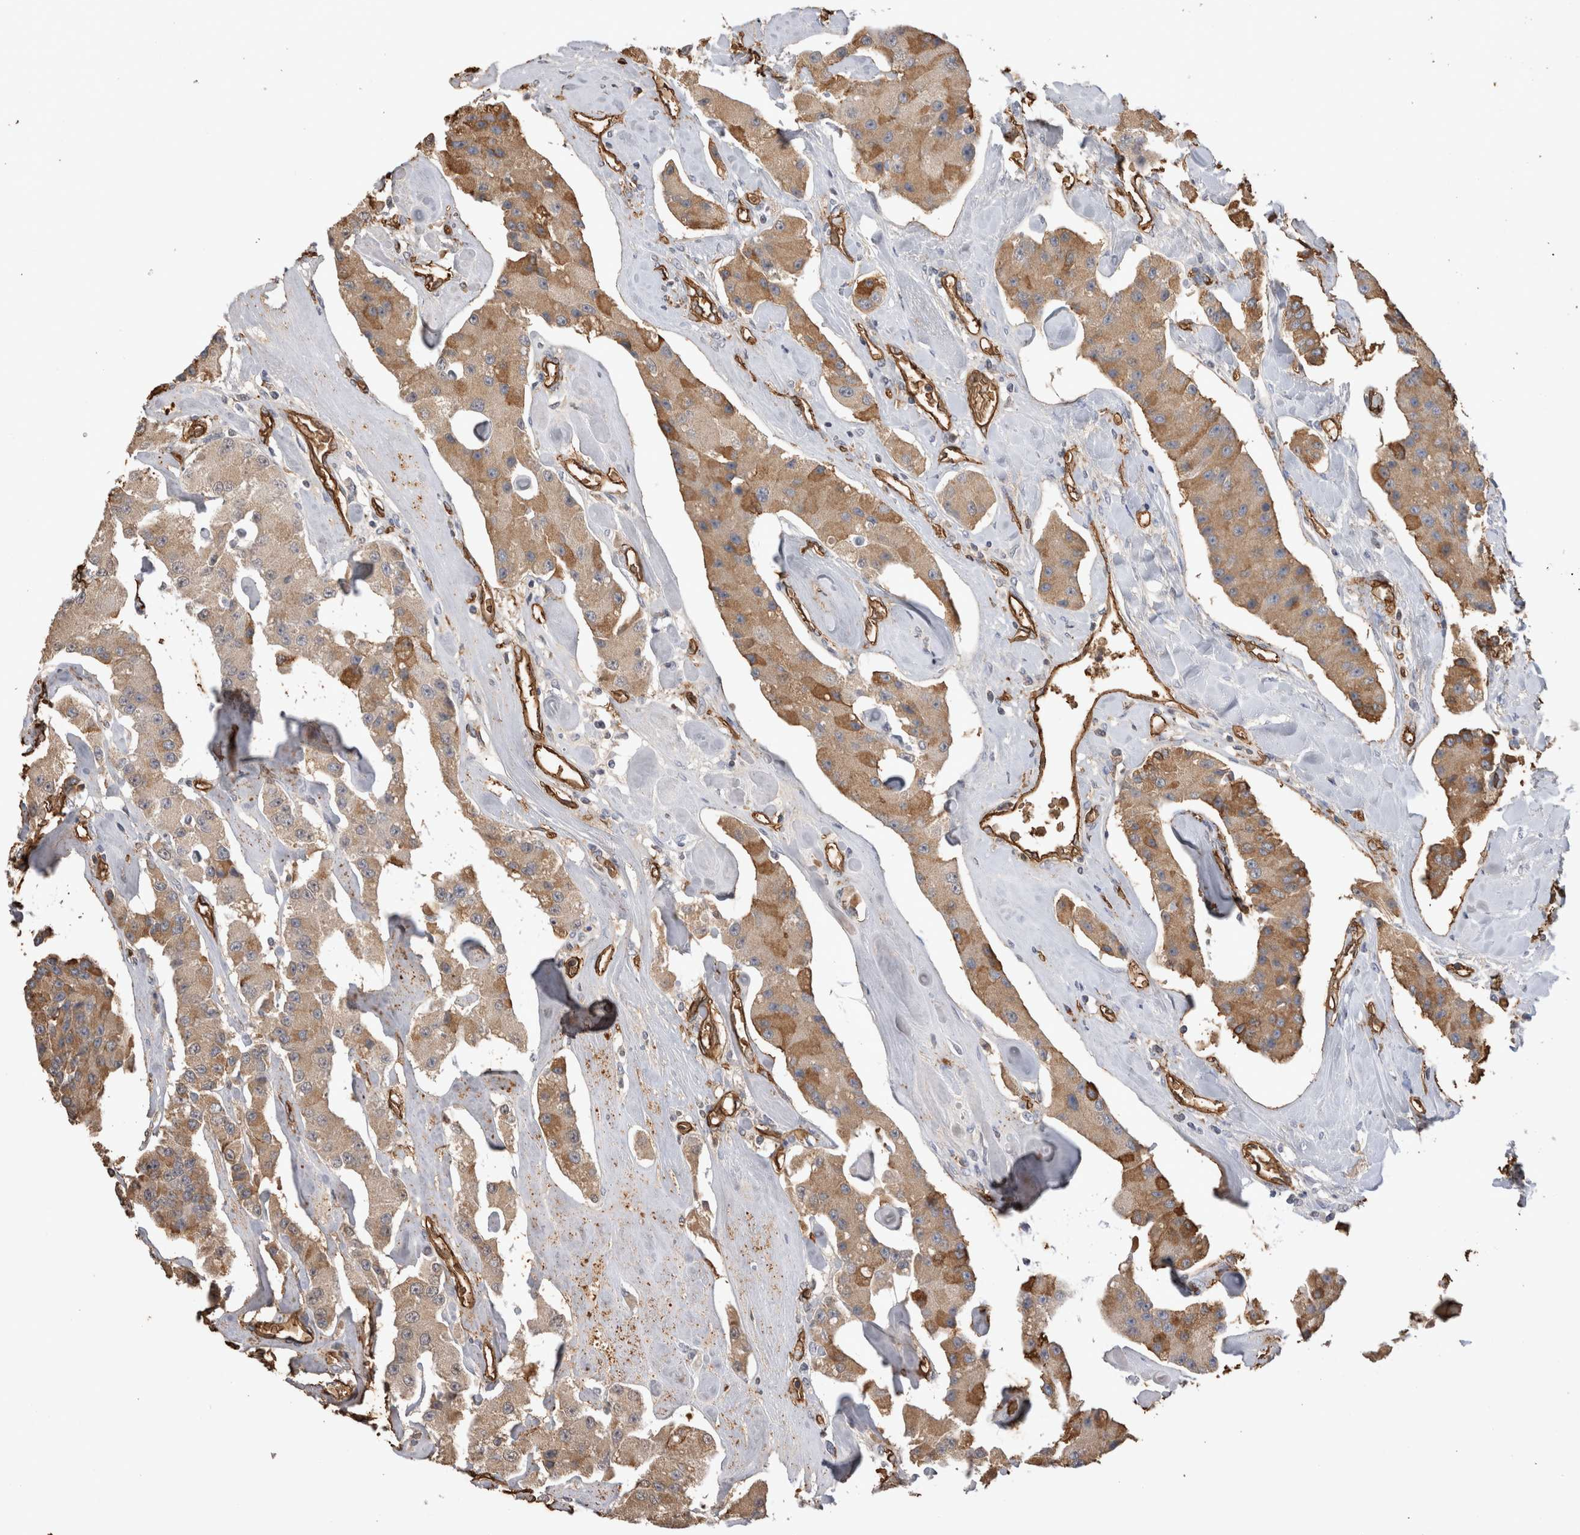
{"staining": {"intensity": "moderate", "quantity": ">75%", "location": "cytoplasmic/membranous"}, "tissue": "carcinoid", "cell_type": "Tumor cells", "image_type": "cancer", "snomed": [{"axis": "morphology", "description": "Carcinoid, malignant, NOS"}, {"axis": "topography", "description": "Pancreas"}], "caption": "Protein staining reveals moderate cytoplasmic/membranous positivity in approximately >75% of tumor cells in carcinoid (malignant). The staining was performed using DAB (3,3'-diaminobenzidine), with brown indicating positive protein expression. Nuclei are stained blue with hematoxylin.", "gene": "IL17RC", "patient": {"sex": "male", "age": 41}}